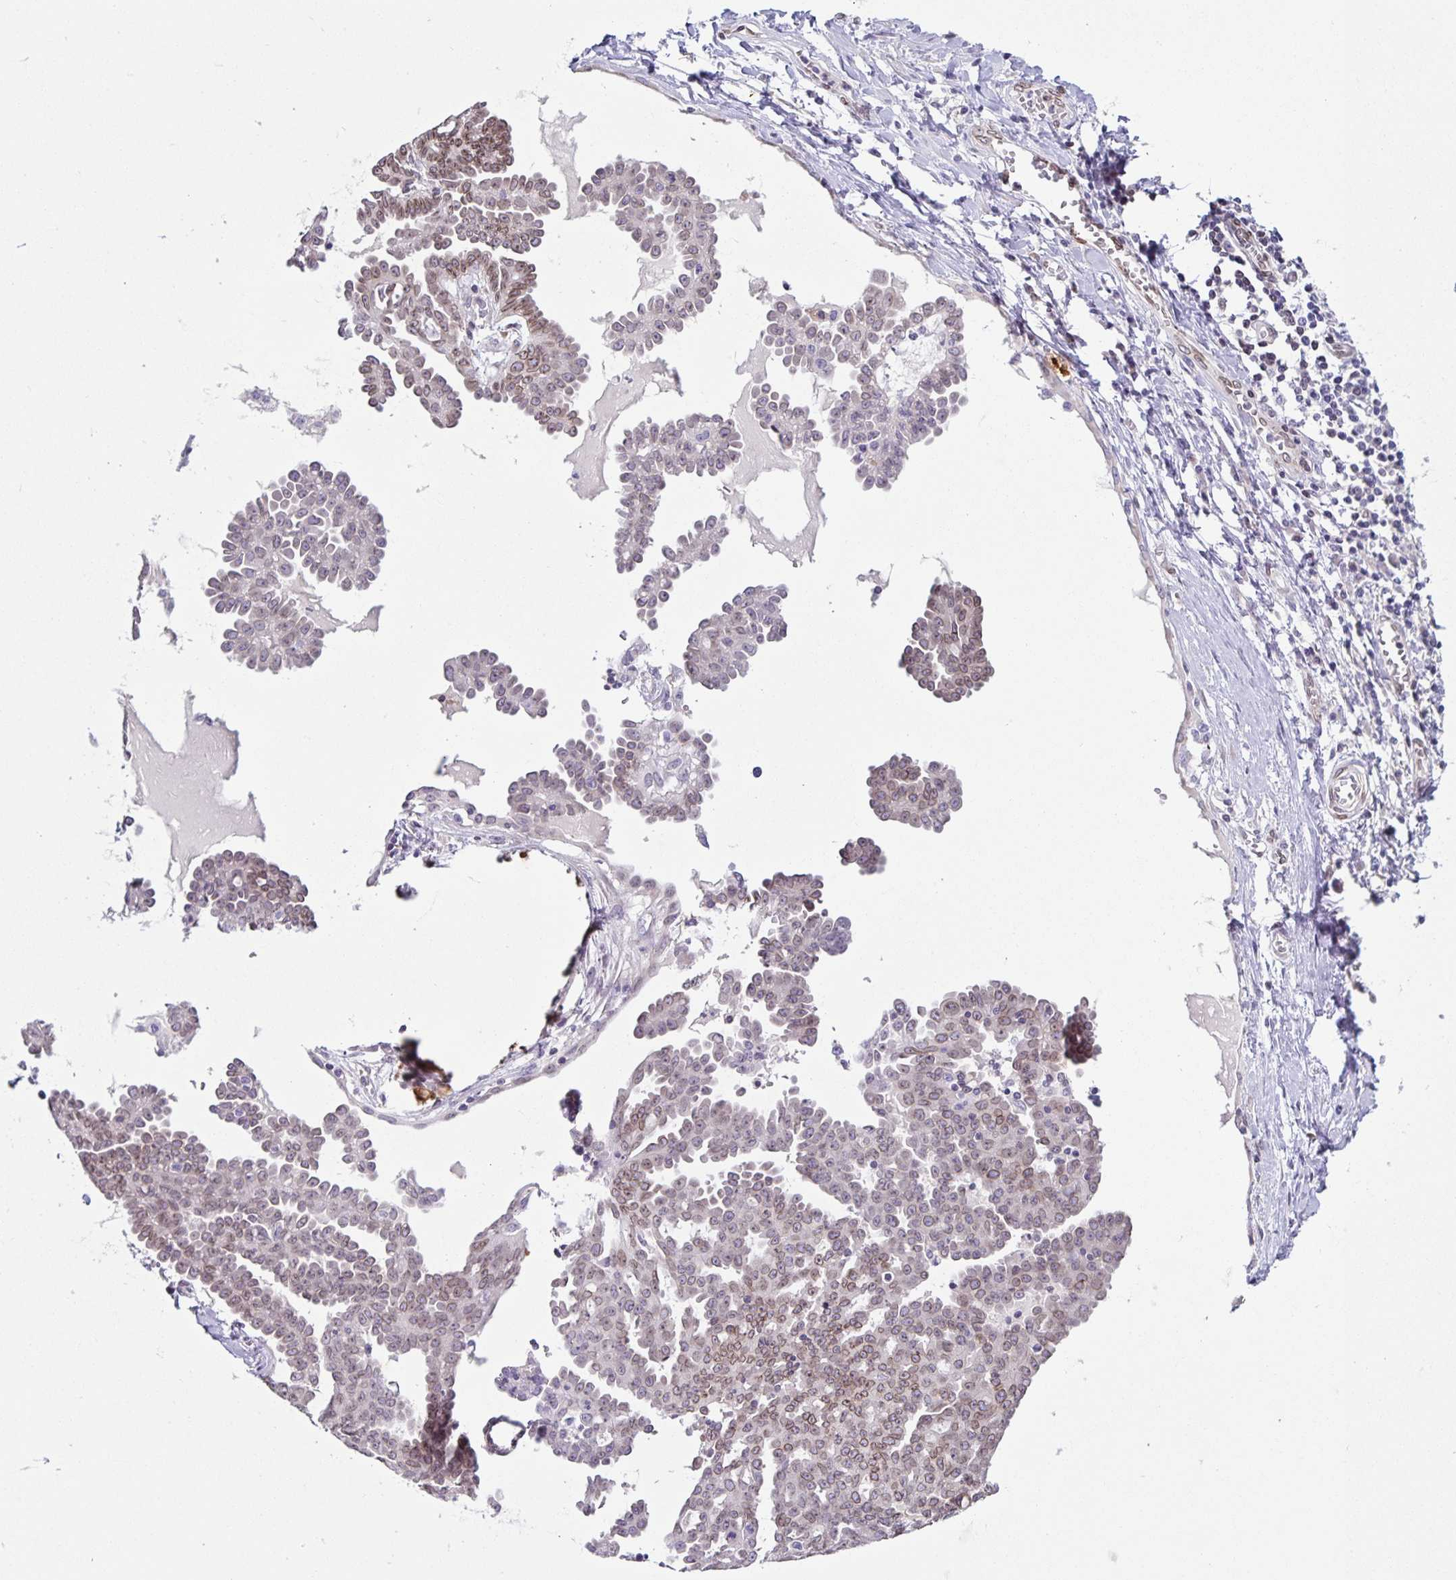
{"staining": {"intensity": "moderate", "quantity": "25%-75%", "location": "cytoplasmic/membranous,nuclear"}, "tissue": "ovarian cancer", "cell_type": "Tumor cells", "image_type": "cancer", "snomed": [{"axis": "morphology", "description": "Cystadenocarcinoma, serous, NOS"}, {"axis": "topography", "description": "Ovary"}], "caption": "High-magnification brightfield microscopy of serous cystadenocarcinoma (ovarian) stained with DAB (brown) and counterstained with hematoxylin (blue). tumor cells exhibit moderate cytoplasmic/membranous and nuclear positivity is identified in about25%-75% of cells.", "gene": "SYNE2", "patient": {"sex": "female", "age": 71}}